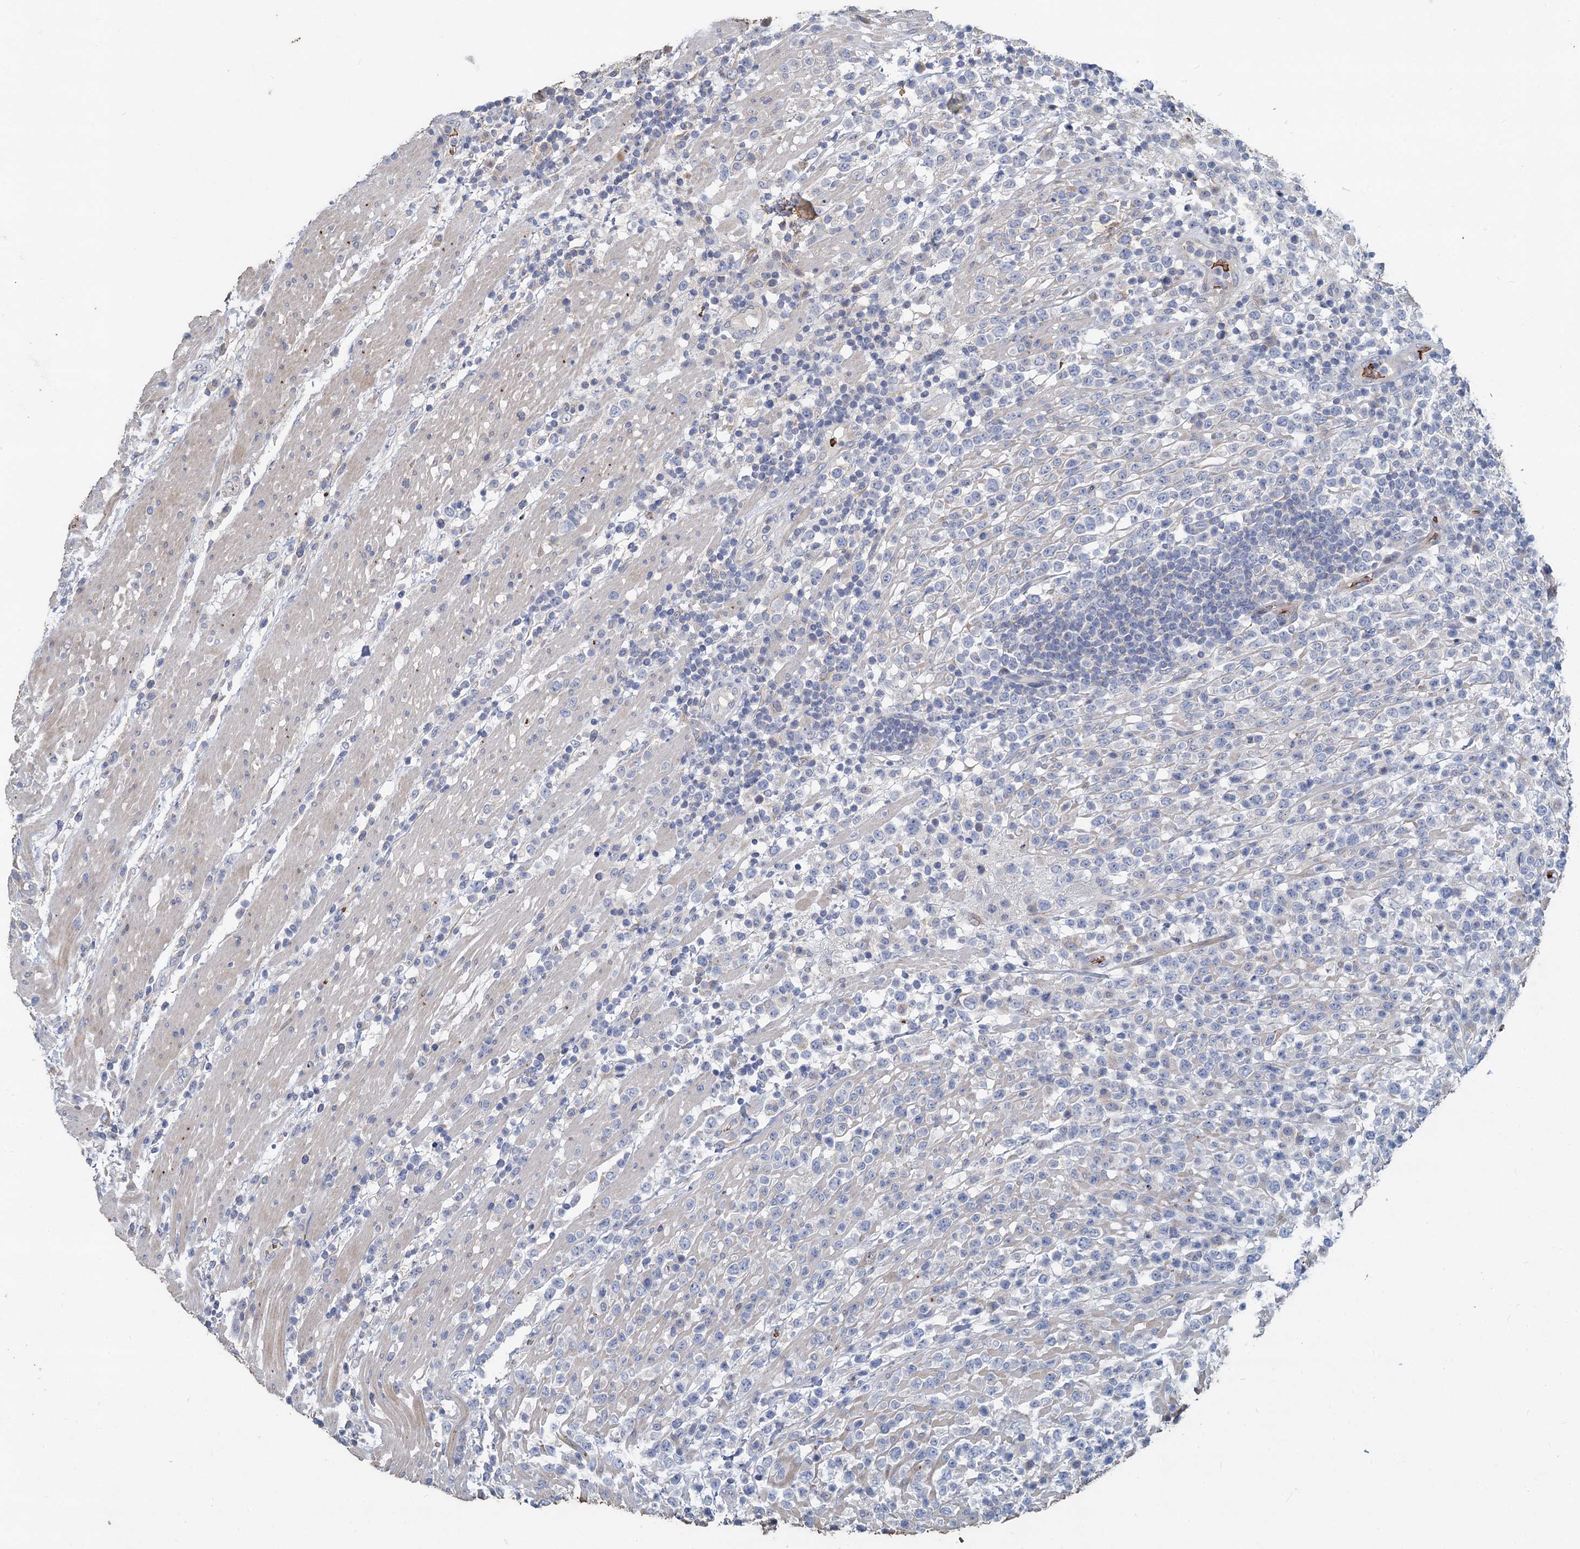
{"staining": {"intensity": "negative", "quantity": "none", "location": "none"}, "tissue": "lymphoma", "cell_type": "Tumor cells", "image_type": "cancer", "snomed": [{"axis": "morphology", "description": "Malignant lymphoma, non-Hodgkin's type, High grade"}, {"axis": "topography", "description": "Colon"}], "caption": "Immunohistochemistry photomicrograph of neoplastic tissue: malignant lymphoma, non-Hodgkin's type (high-grade) stained with DAB reveals no significant protein expression in tumor cells.", "gene": "TCTN2", "patient": {"sex": "female", "age": 53}}